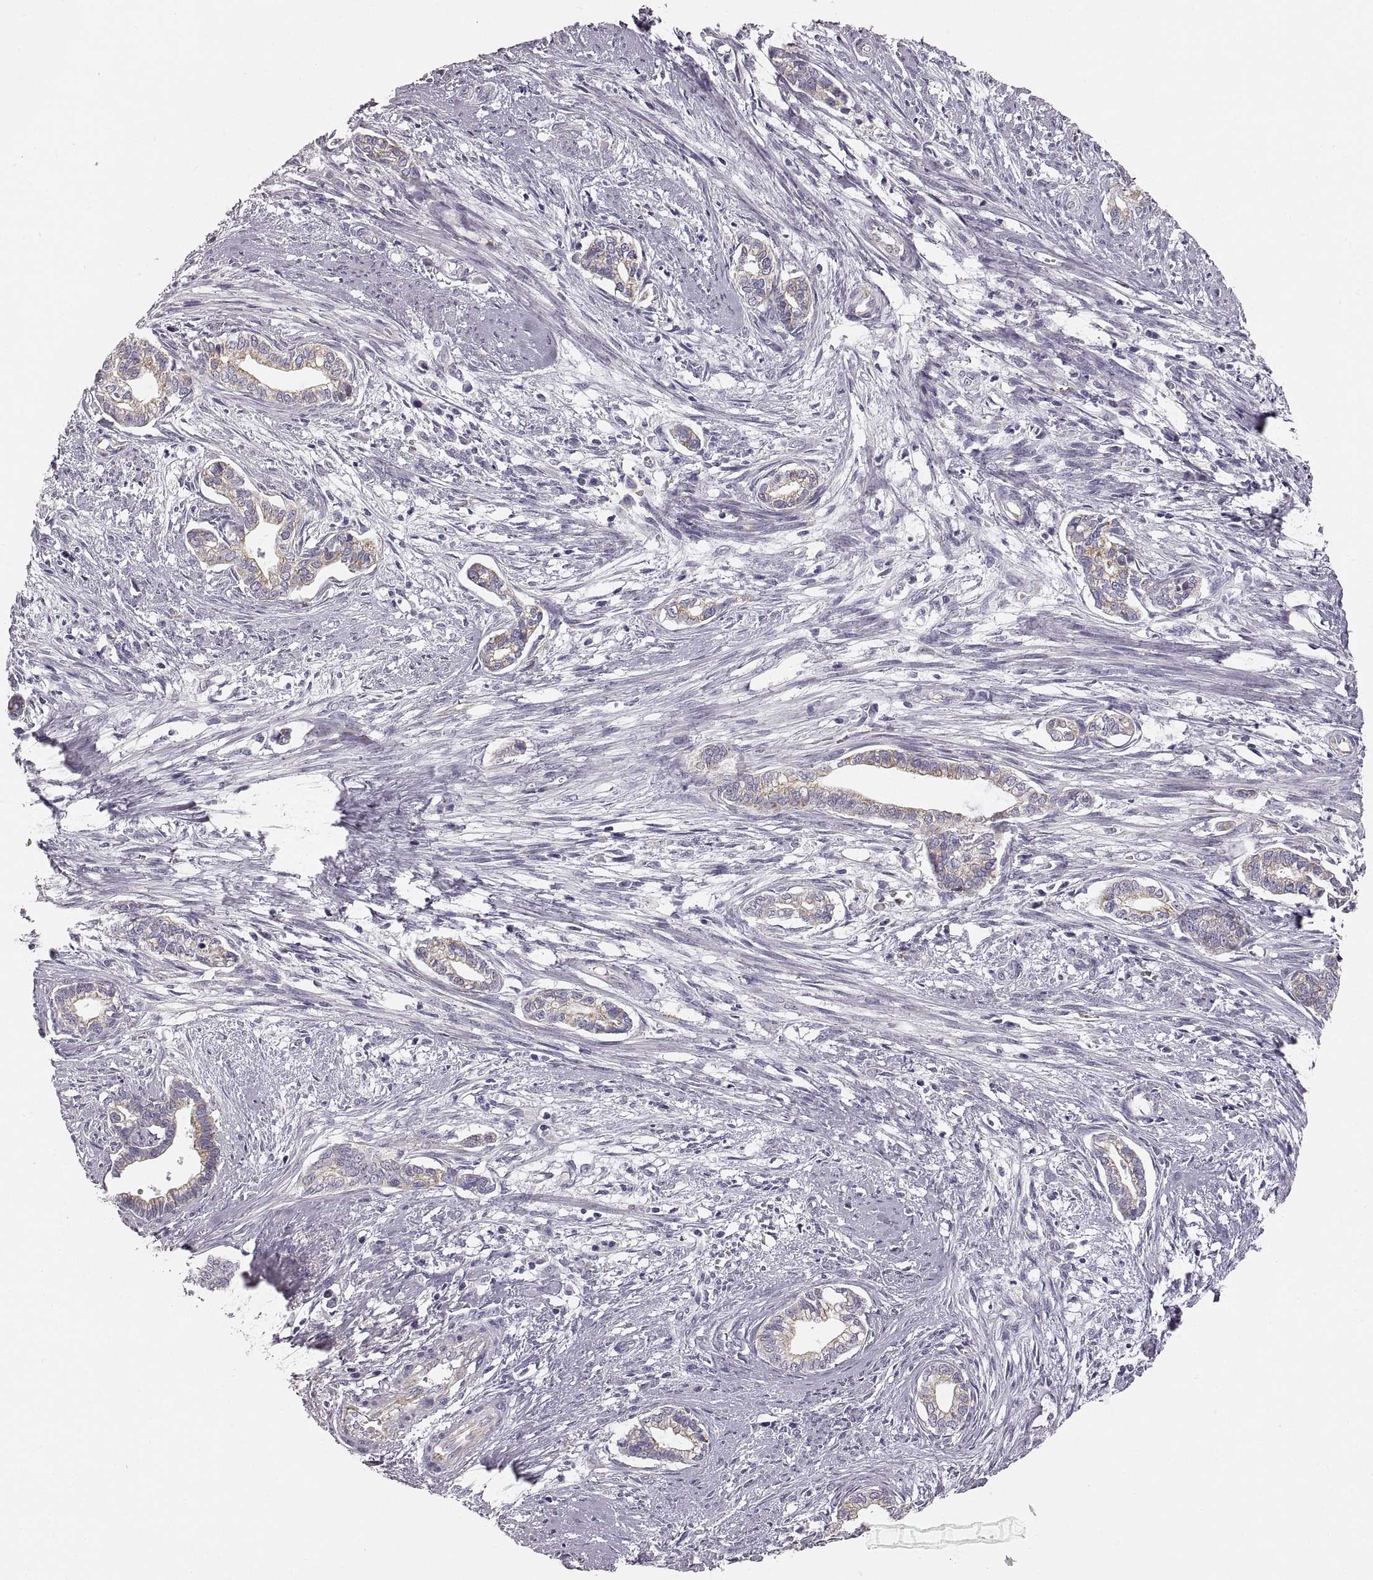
{"staining": {"intensity": "weak", "quantity": "25%-75%", "location": "cytoplasmic/membranous"}, "tissue": "cervical cancer", "cell_type": "Tumor cells", "image_type": "cancer", "snomed": [{"axis": "morphology", "description": "Adenocarcinoma, NOS"}, {"axis": "topography", "description": "Cervix"}], "caption": "About 25%-75% of tumor cells in cervical cancer demonstrate weak cytoplasmic/membranous protein staining as visualized by brown immunohistochemical staining.", "gene": "RDH13", "patient": {"sex": "female", "age": 62}}